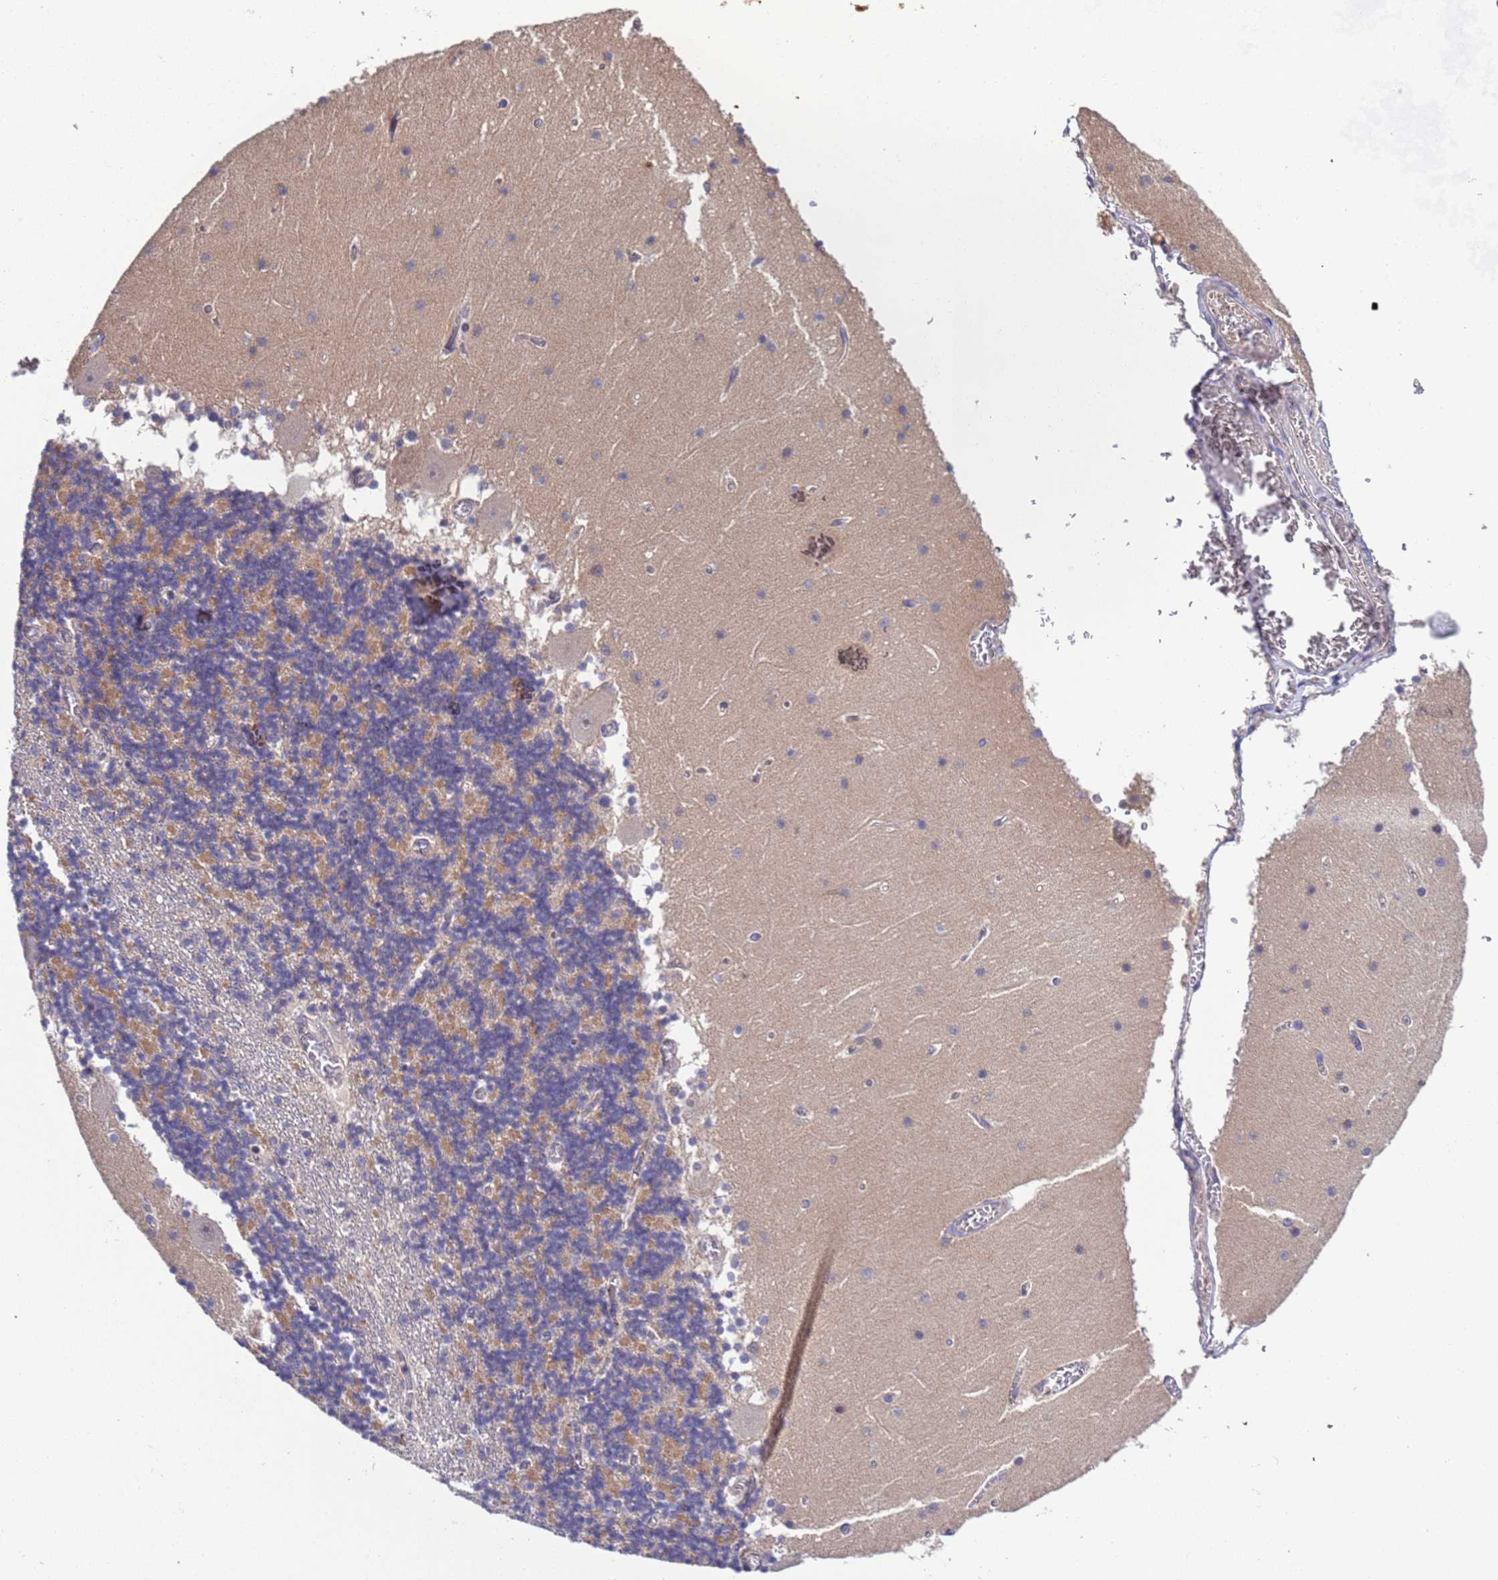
{"staining": {"intensity": "moderate", "quantity": "<25%", "location": "cytoplasmic/membranous"}, "tissue": "cerebellum", "cell_type": "Cells in granular layer", "image_type": "normal", "snomed": [{"axis": "morphology", "description": "Normal tissue, NOS"}, {"axis": "topography", "description": "Cerebellum"}], "caption": "The image reveals staining of benign cerebellum, revealing moderate cytoplasmic/membranous protein positivity (brown color) within cells in granular layer.", "gene": "PARP16", "patient": {"sex": "female", "age": 28}}